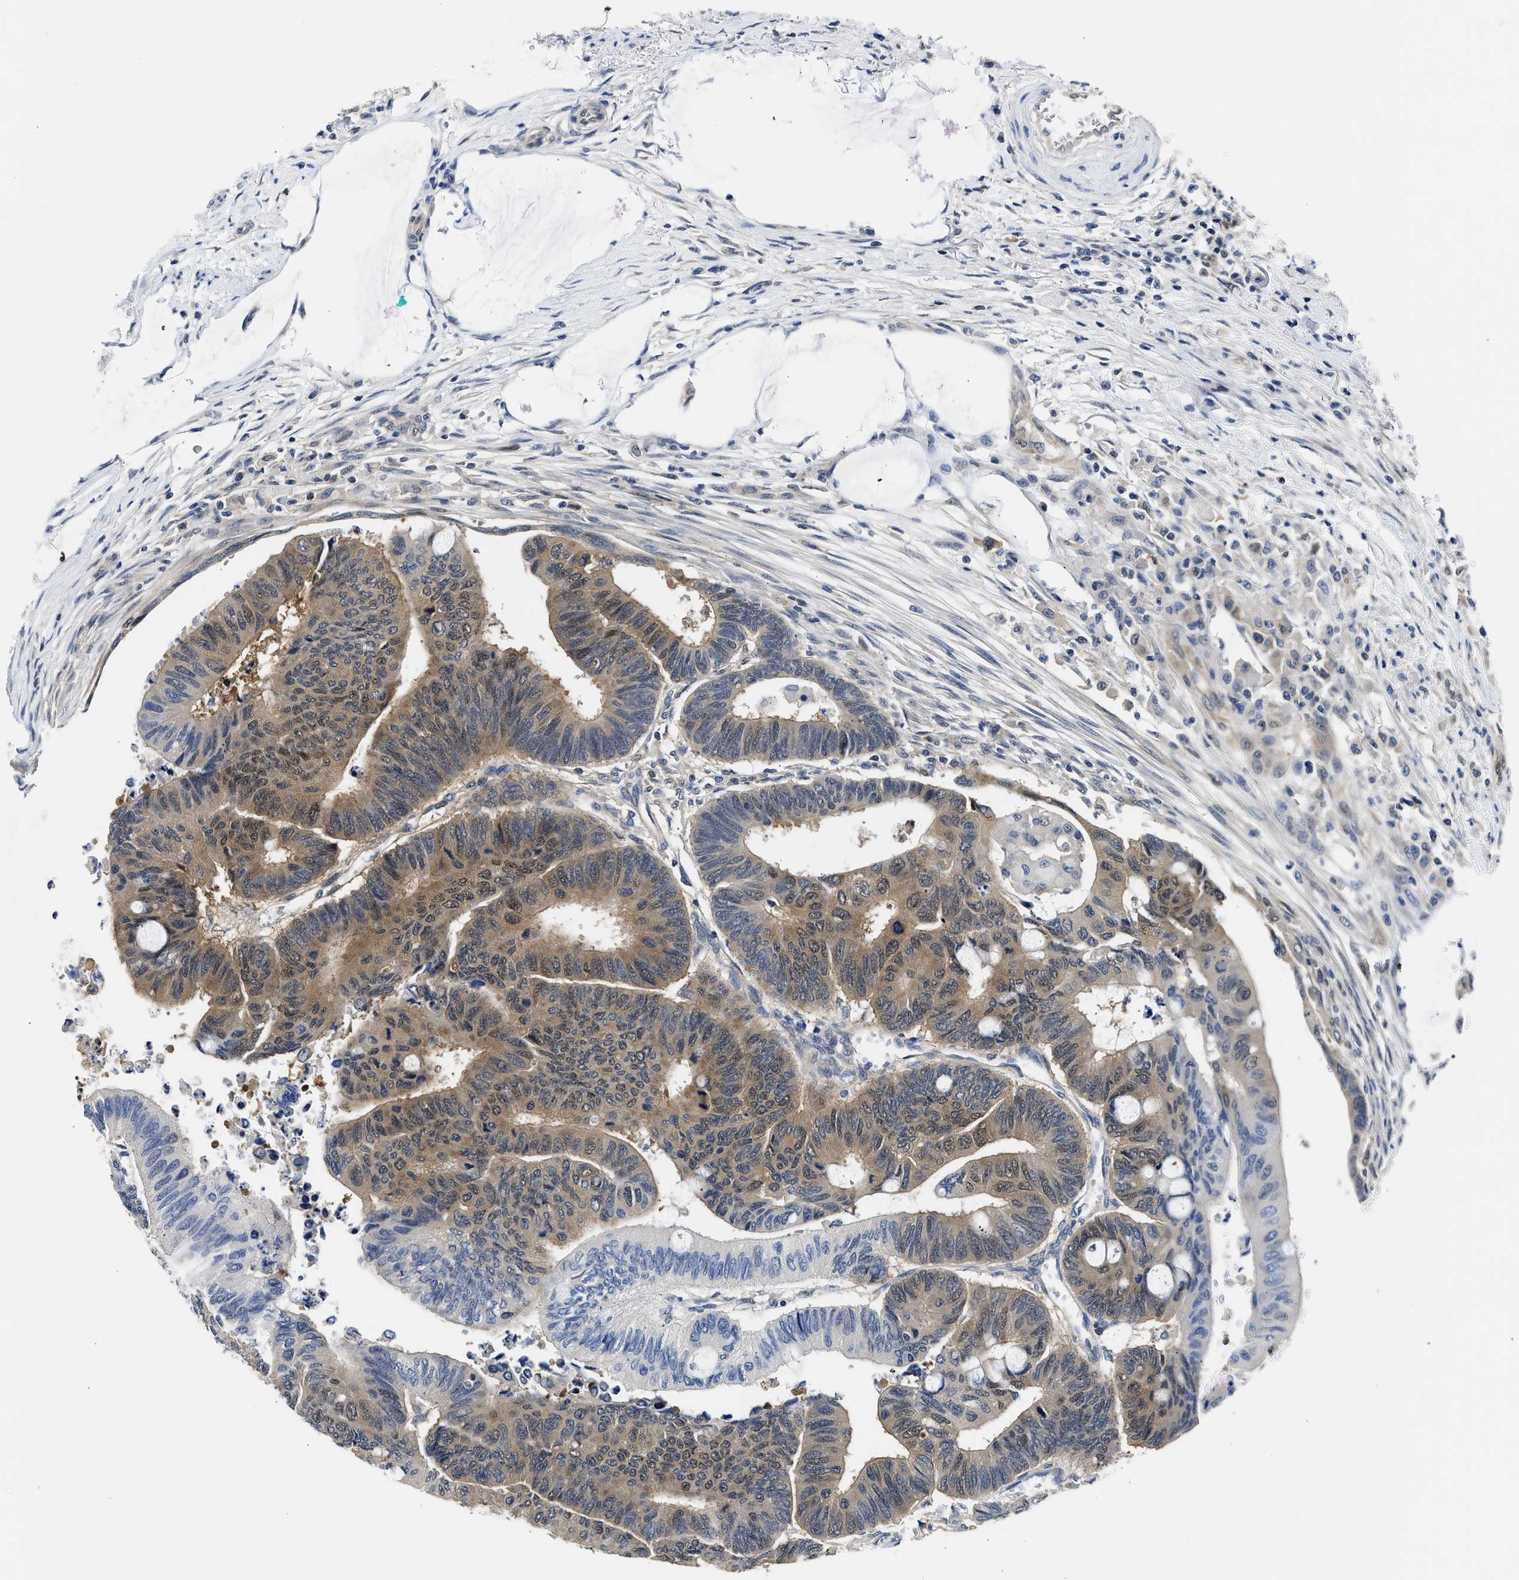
{"staining": {"intensity": "moderate", "quantity": ">75%", "location": "cytoplasmic/membranous,nuclear"}, "tissue": "colorectal cancer", "cell_type": "Tumor cells", "image_type": "cancer", "snomed": [{"axis": "morphology", "description": "Normal tissue, NOS"}, {"axis": "morphology", "description": "Adenocarcinoma, NOS"}, {"axis": "topography", "description": "Rectum"}, {"axis": "topography", "description": "Peripheral nerve tissue"}], "caption": "Colorectal cancer was stained to show a protein in brown. There is medium levels of moderate cytoplasmic/membranous and nuclear expression in about >75% of tumor cells.", "gene": "XPO5", "patient": {"sex": "male", "age": 92}}